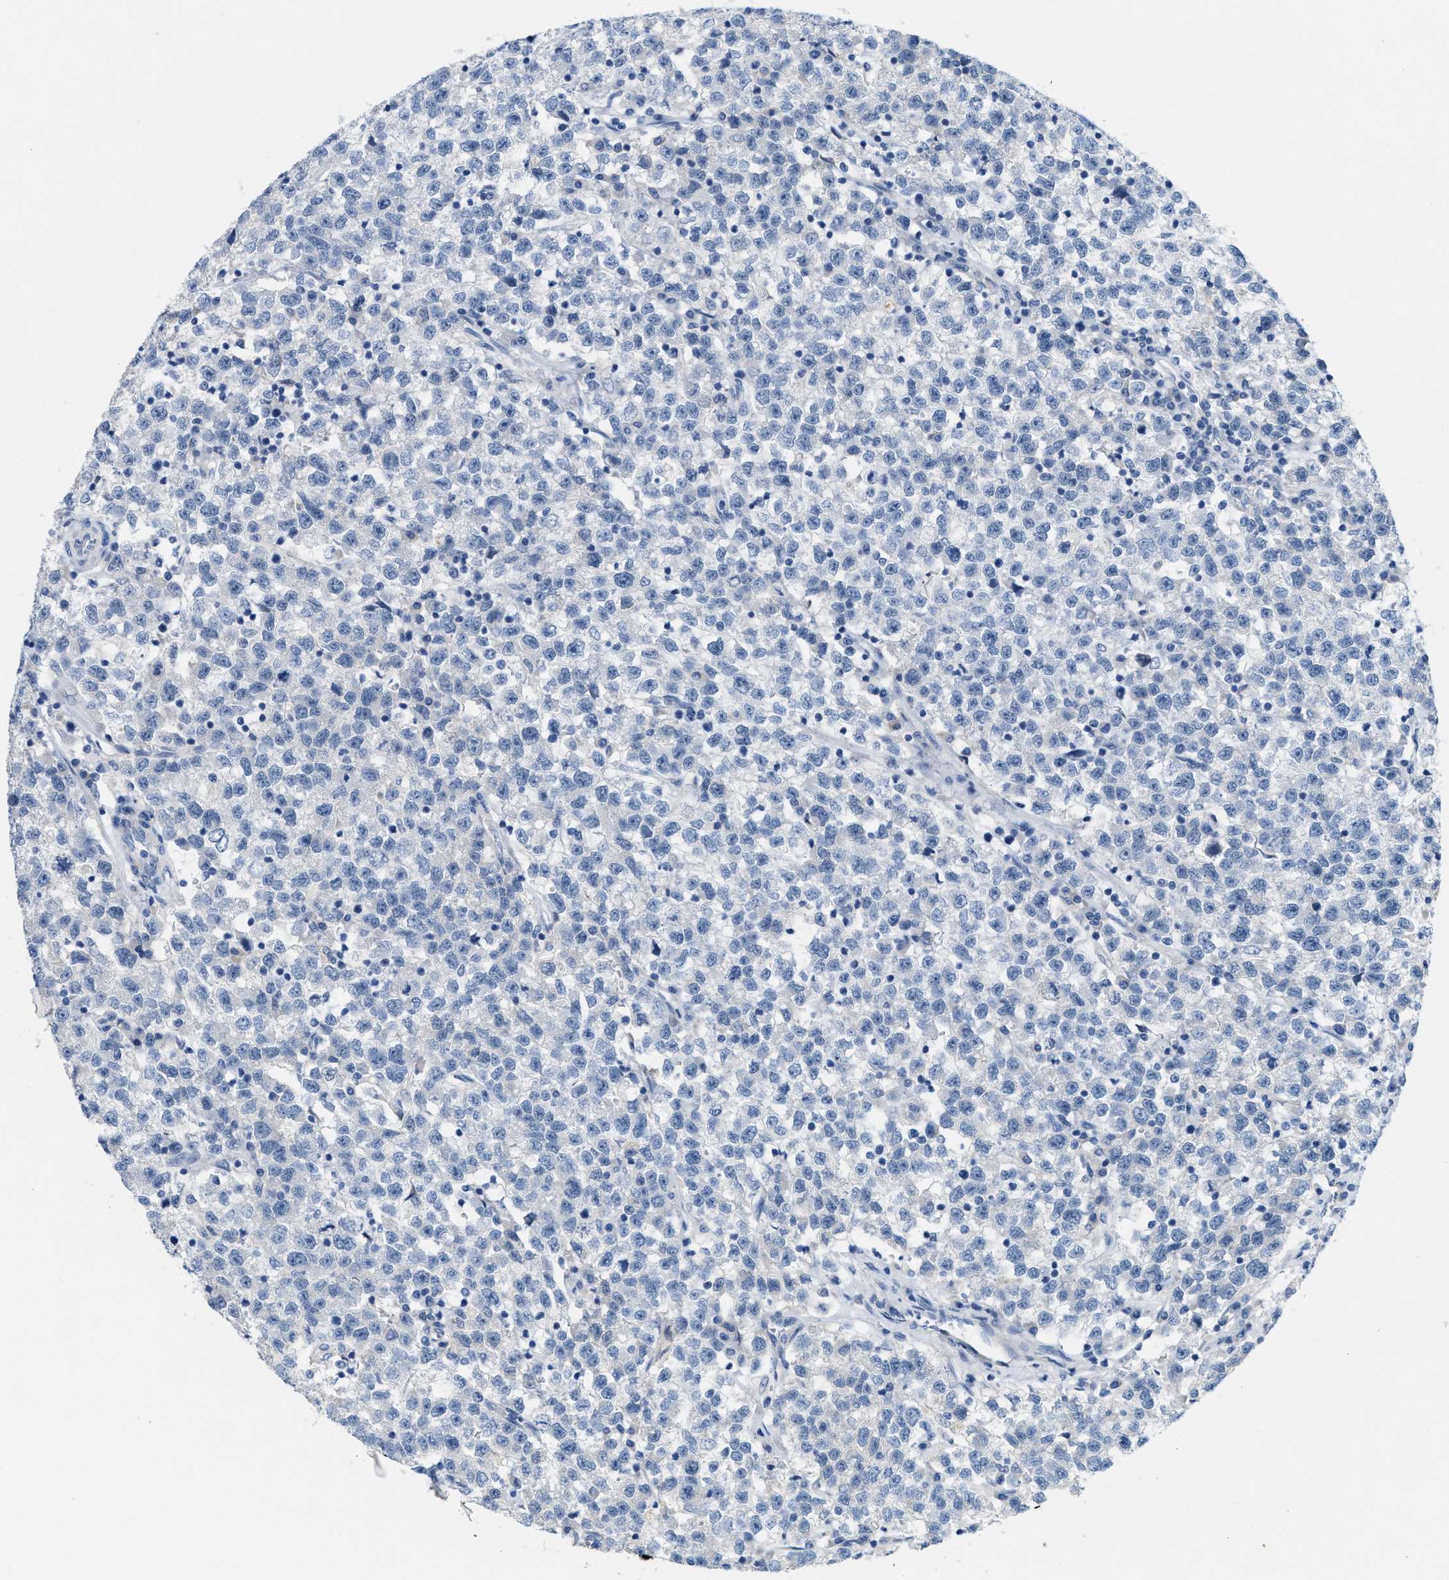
{"staining": {"intensity": "negative", "quantity": "none", "location": "none"}, "tissue": "testis cancer", "cell_type": "Tumor cells", "image_type": "cancer", "snomed": [{"axis": "morphology", "description": "Seminoma, NOS"}, {"axis": "topography", "description": "Testis"}], "caption": "High power microscopy photomicrograph of an IHC photomicrograph of seminoma (testis), revealing no significant expression in tumor cells.", "gene": "CPA2", "patient": {"sex": "male", "age": 22}}